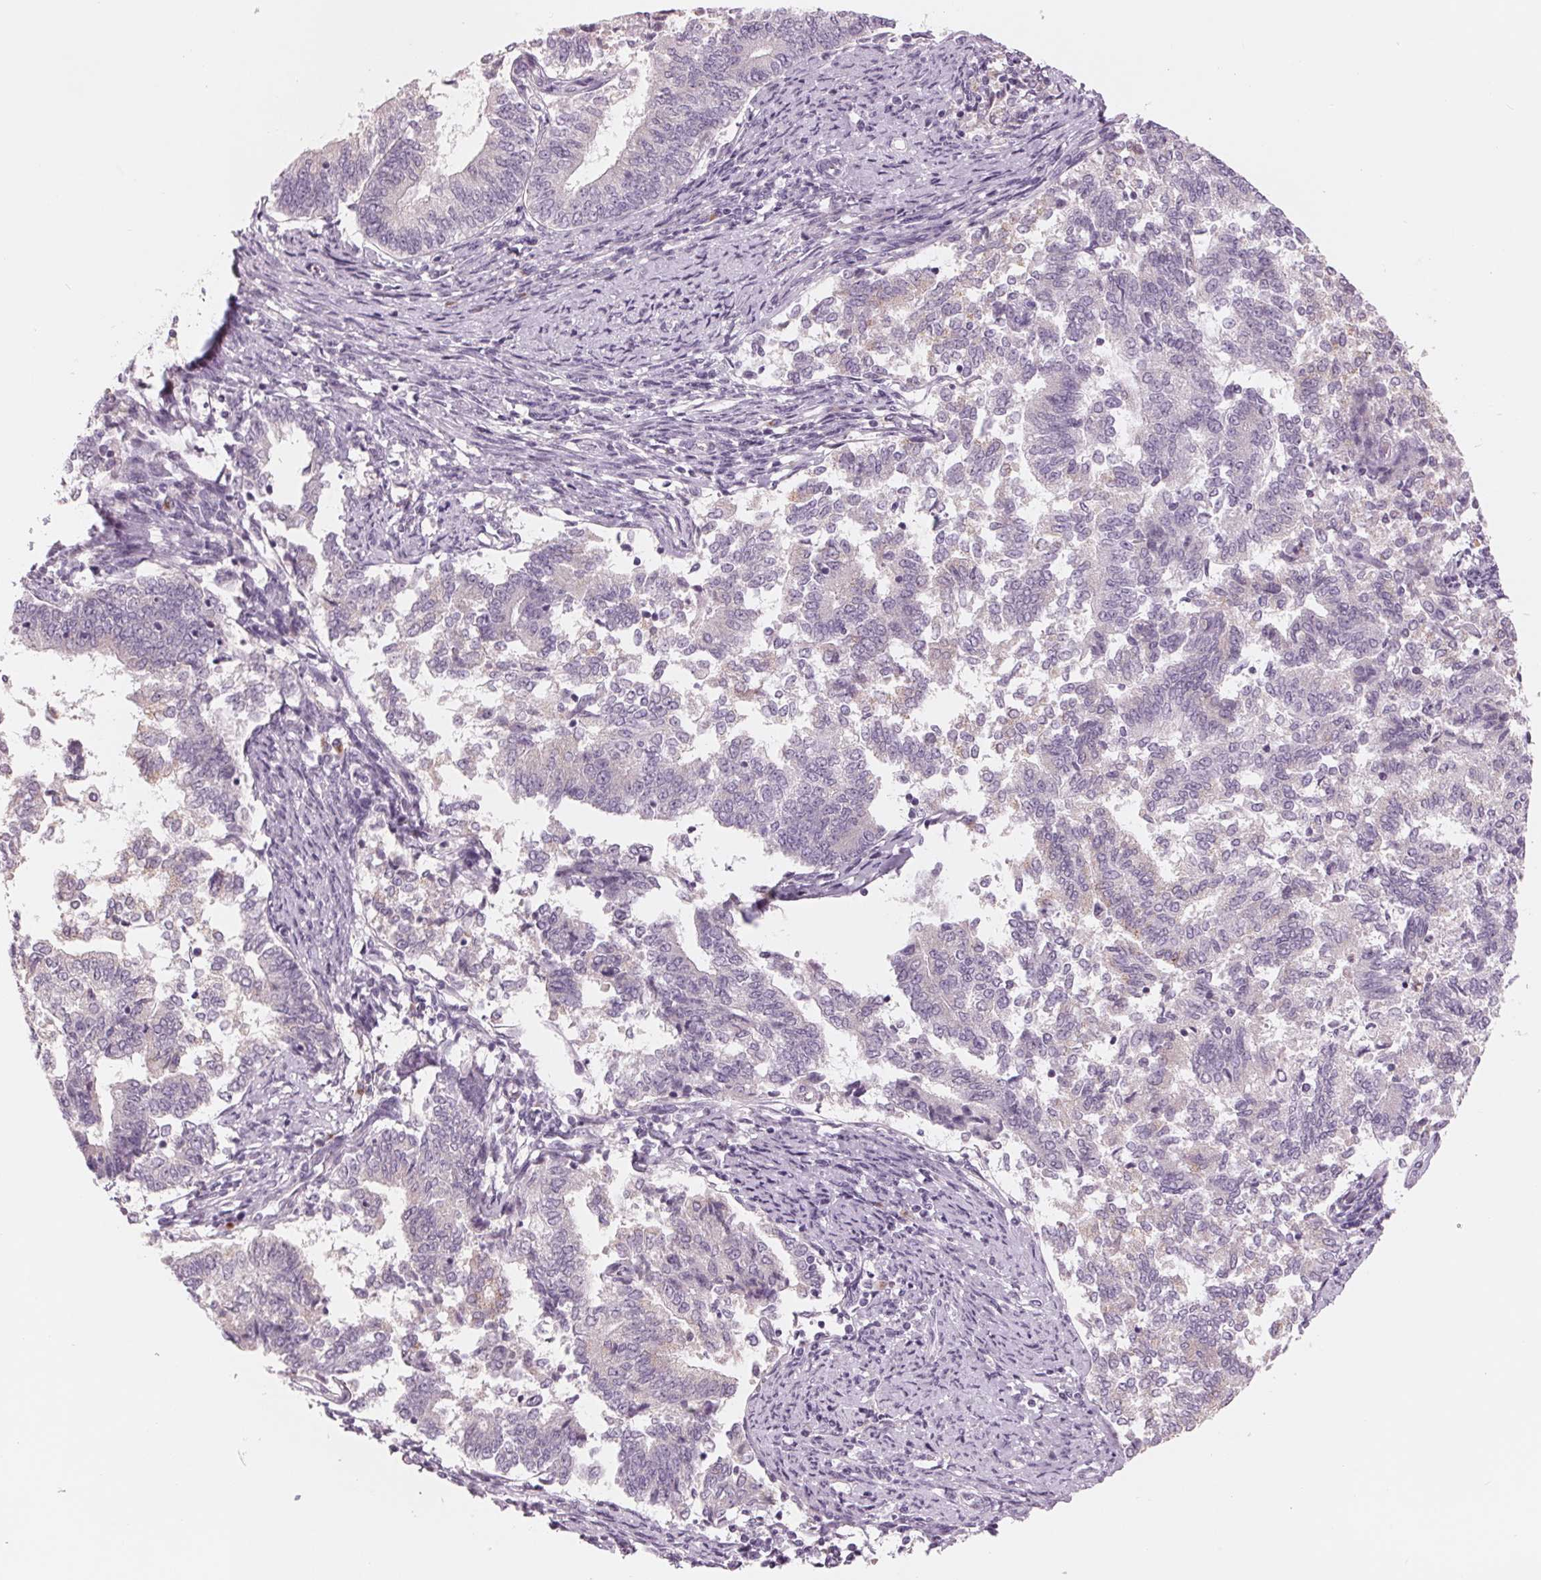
{"staining": {"intensity": "negative", "quantity": "none", "location": "none"}, "tissue": "endometrial cancer", "cell_type": "Tumor cells", "image_type": "cancer", "snomed": [{"axis": "morphology", "description": "Adenocarcinoma, NOS"}, {"axis": "topography", "description": "Endometrium"}], "caption": "IHC micrograph of neoplastic tissue: endometrial cancer stained with DAB (3,3'-diaminobenzidine) shows no significant protein staining in tumor cells. The staining is performed using DAB brown chromogen with nuclei counter-stained in using hematoxylin.", "gene": "IL9R", "patient": {"sex": "female", "age": 65}}